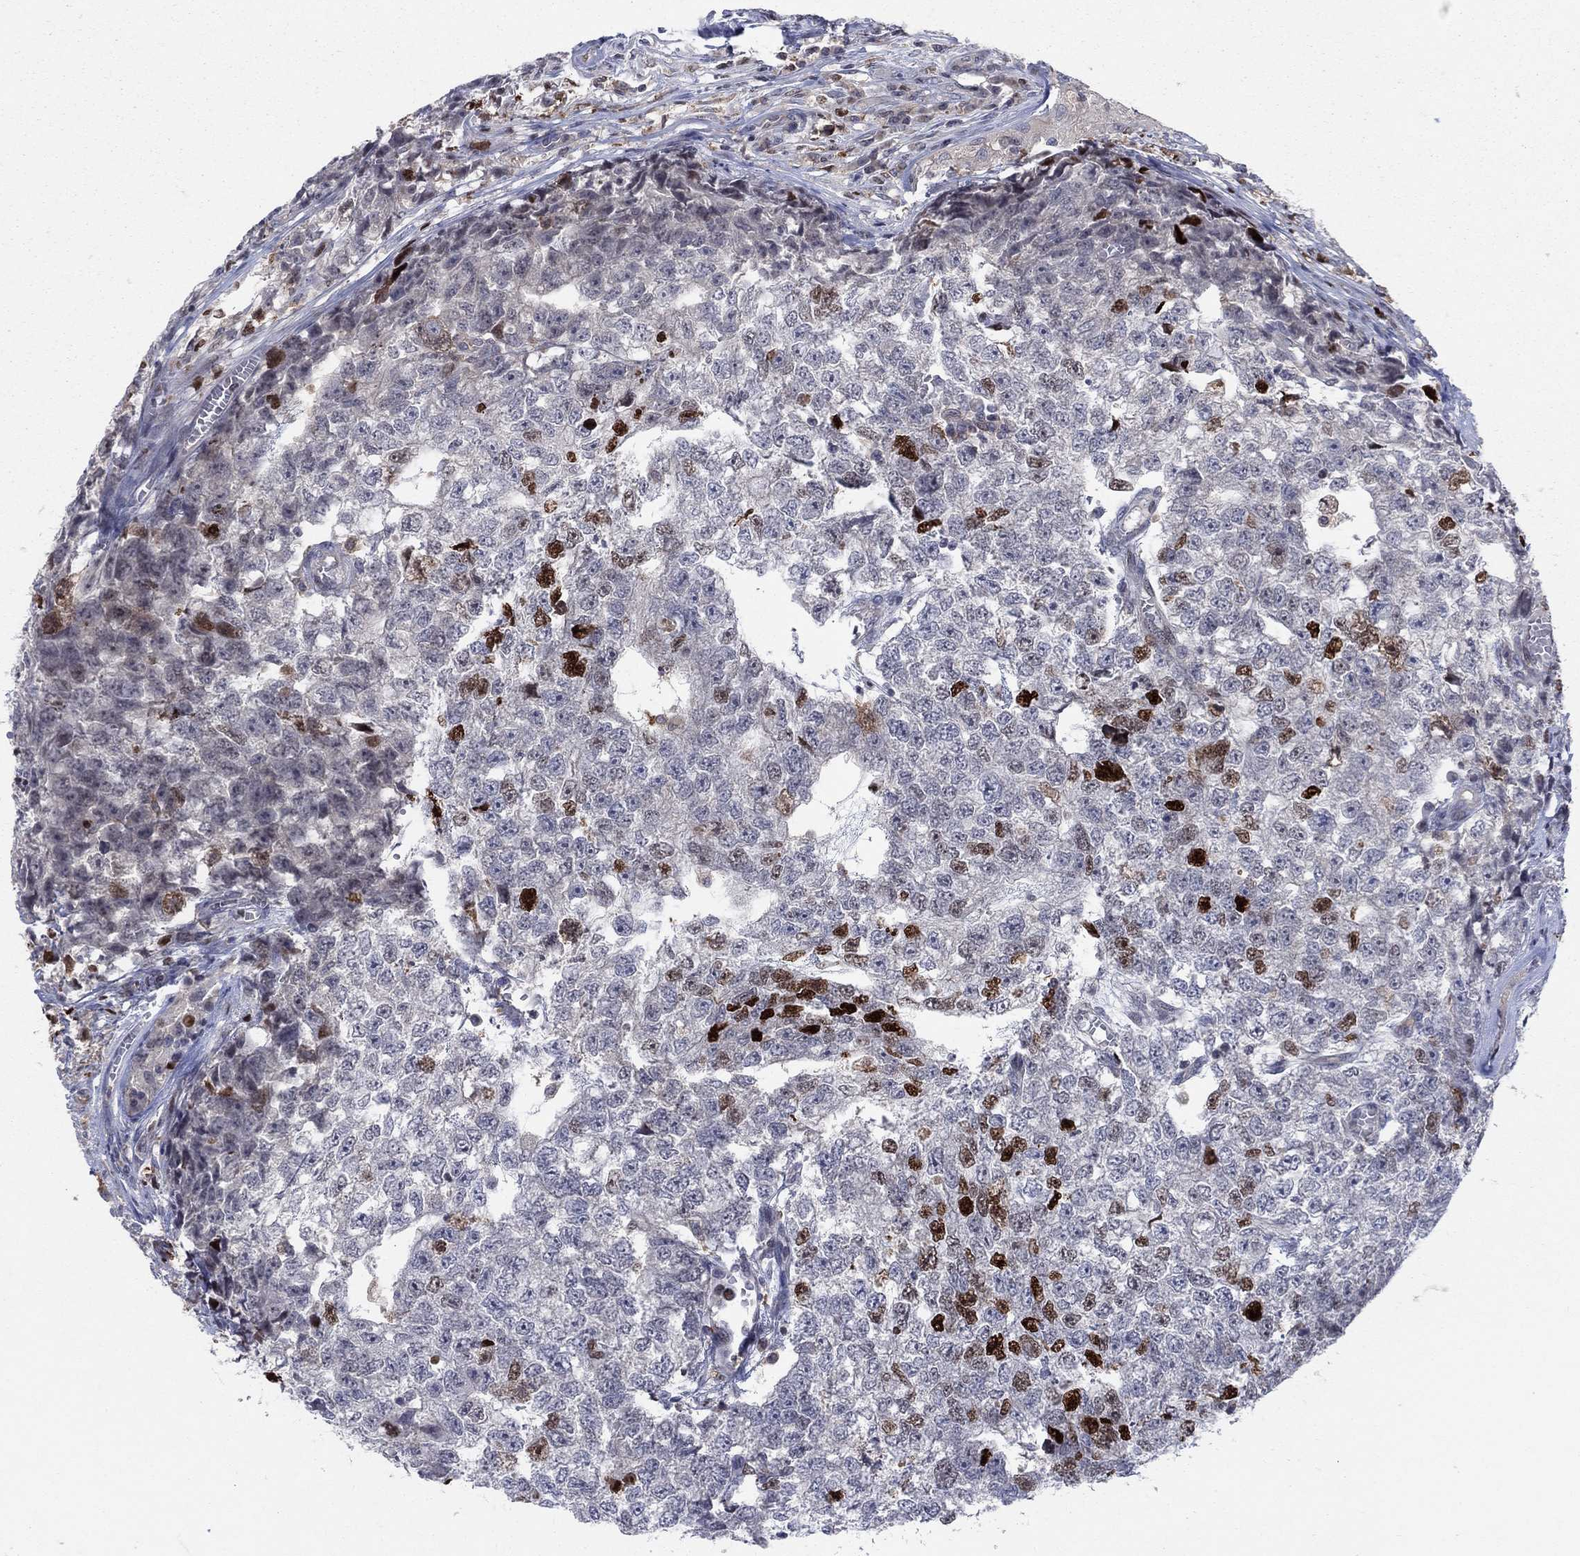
{"staining": {"intensity": "strong", "quantity": "<25%", "location": "nuclear"}, "tissue": "testis cancer", "cell_type": "Tumor cells", "image_type": "cancer", "snomed": [{"axis": "morphology", "description": "Seminoma, NOS"}, {"axis": "morphology", "description": "Carcinoma, Embryonal, NOS"}, {"axis": "topography", "description": "Testis"}], "caption": "Tumor cells show medium levels of strong nuclear expression in about <25% of cells in seminoma (testis).", "gene": "ZNHIT3", "patient": {"sex": "male", "age": 22}}